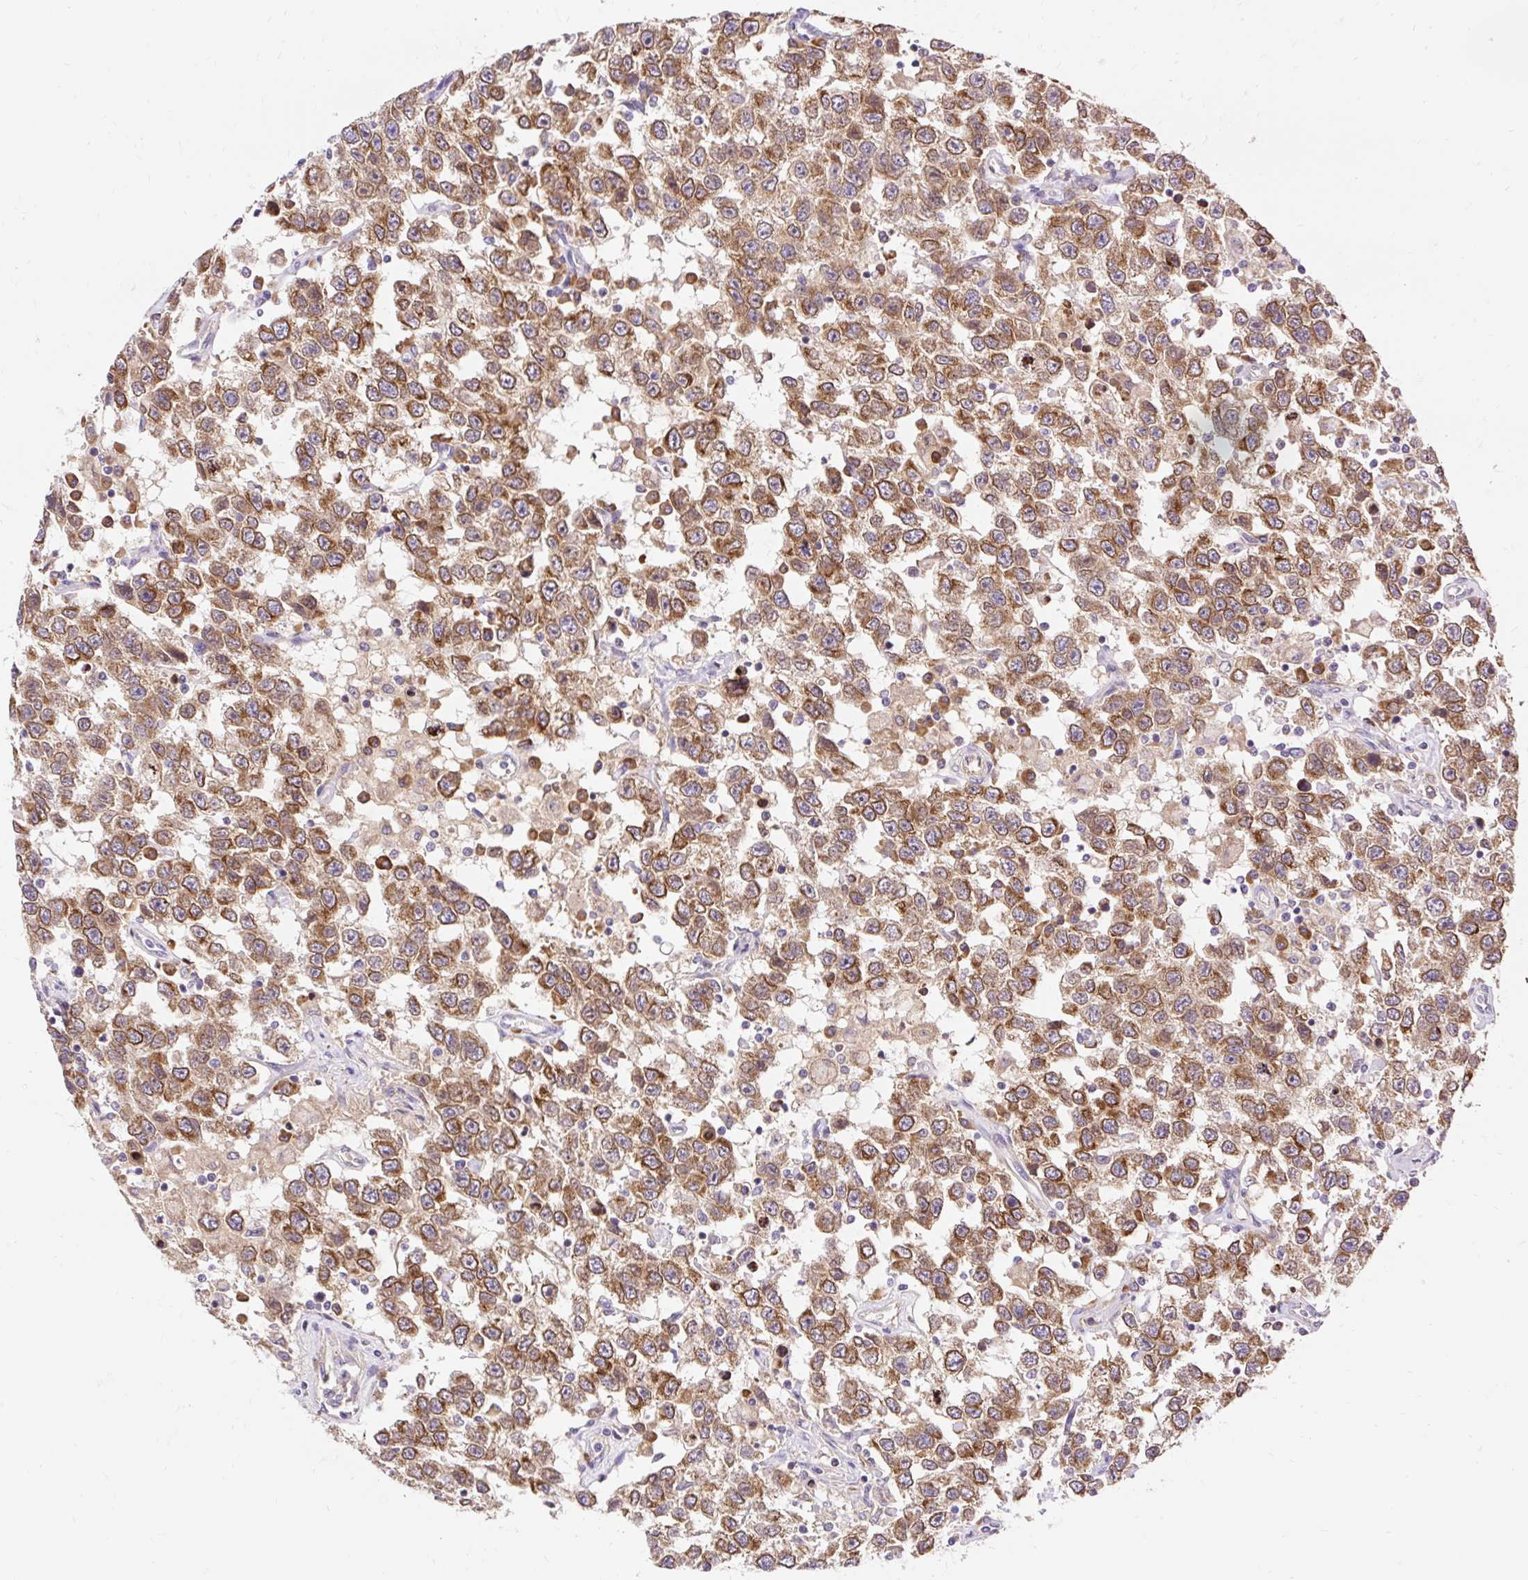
{"staining": {"intensity": "moderate", "quantity": ">75%", "location": "cytoplasmic/membranous"}, "tissue": "testis cancer", "cell_type": "Tumor cells", "image_type": "cancer", "snomed": [{"axis": "morphology", "description": "Seminoma, NOS"}, {"axis": "topography", "description": "Testis"}], "caption": "Immunohistochemical staining of seminoma (testis) reveals moderate cytoplasmic/membranous protein staining in approximately >75% of tumor cells.", "gene": "SEC63", "patient": {"sex": "male", "age": 41}}